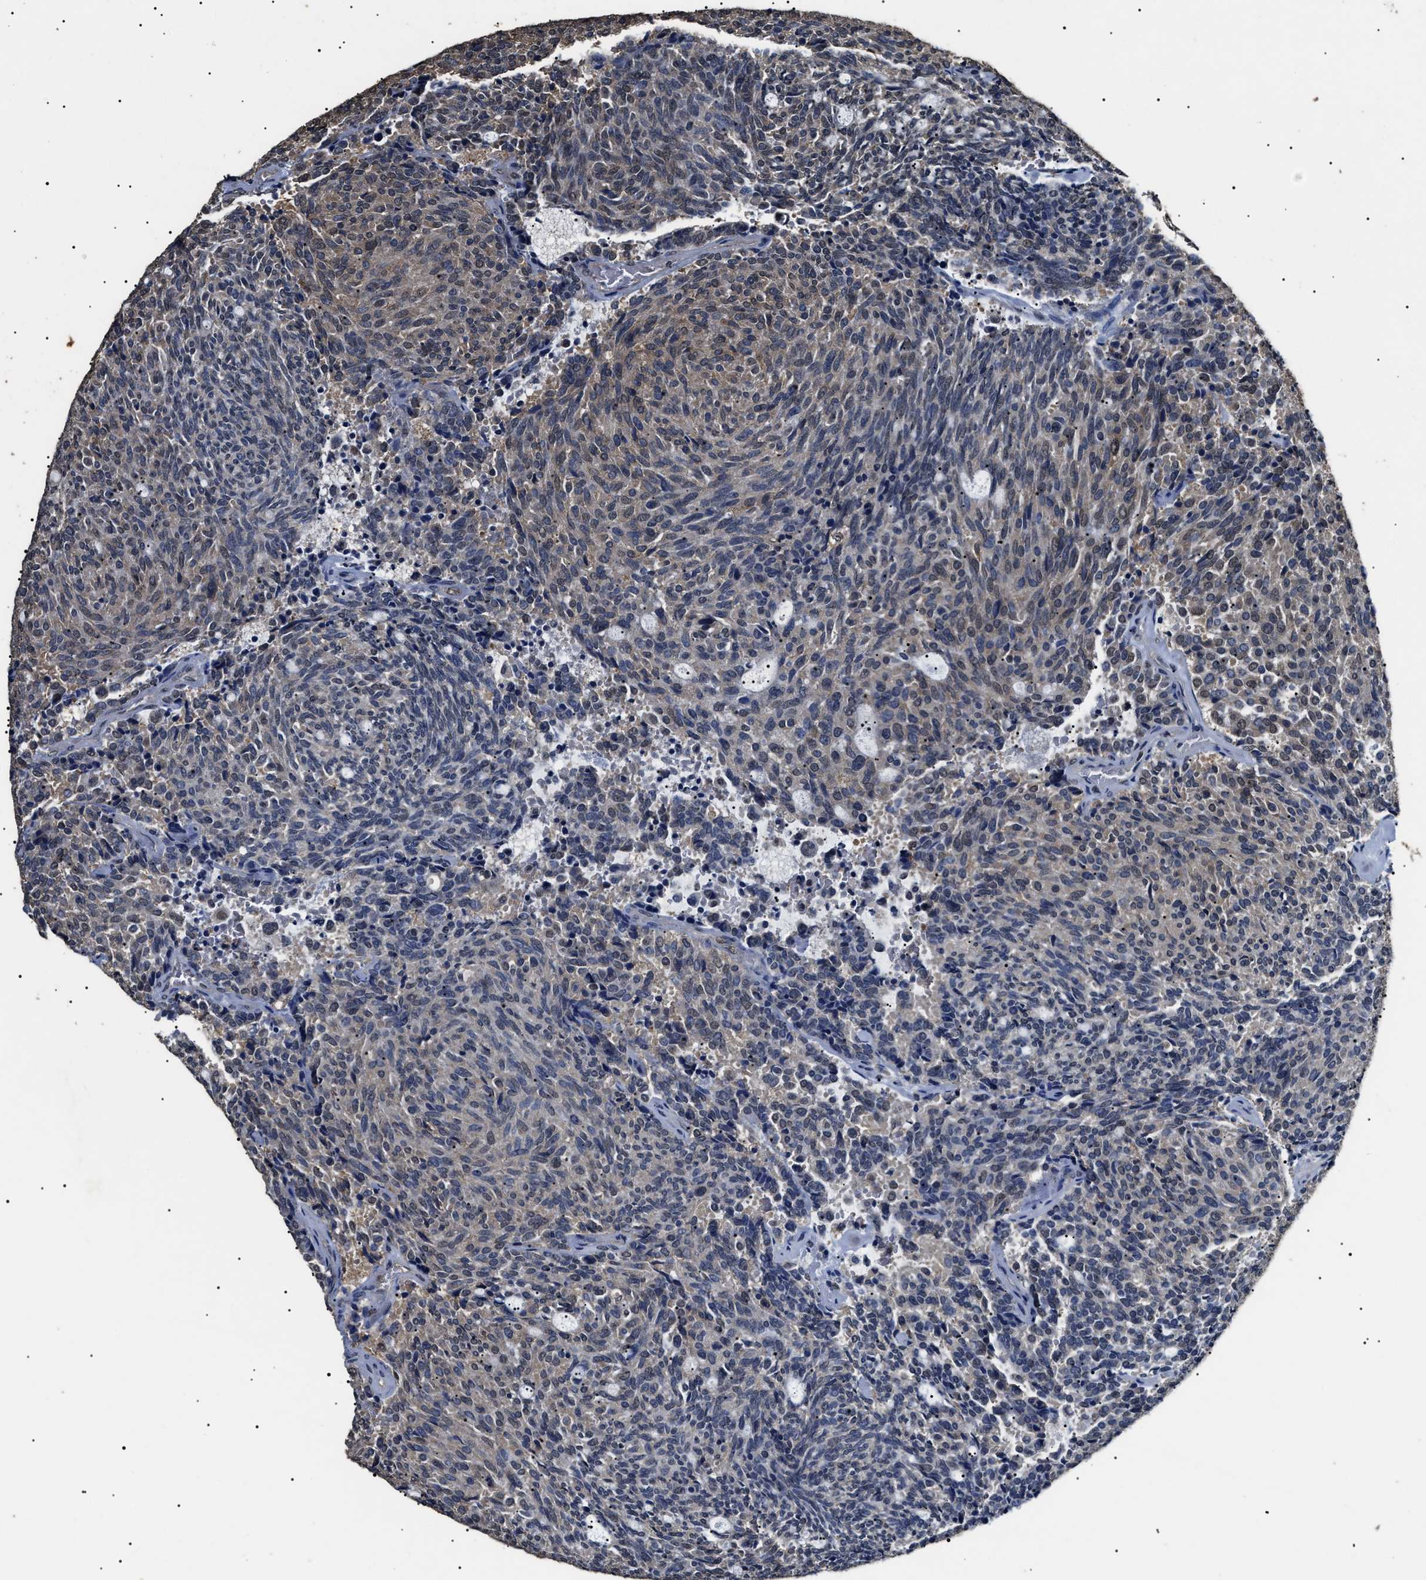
{"staining": {"intensity": "weak", "quantity": "<25%", "location": "nuclear"}, "tissue": "carcinoid", "cell_type": "Tumor cells", "image_type": "cancer", "snomed": [{"axis": "morphology", "description": "Carcinoid, malignant, NOS"}, {"axis": "topography", "description": "Pancreas"}], "caption": "The micrograph demonstrates no staining of tumor cells in carcinoid (malignant). (Brightfield microscopy of DAB immunohistochemistry (IHC) at high magnification).", "gene": "PSMD8", "patient": {"sex": "female", "age": 54}}